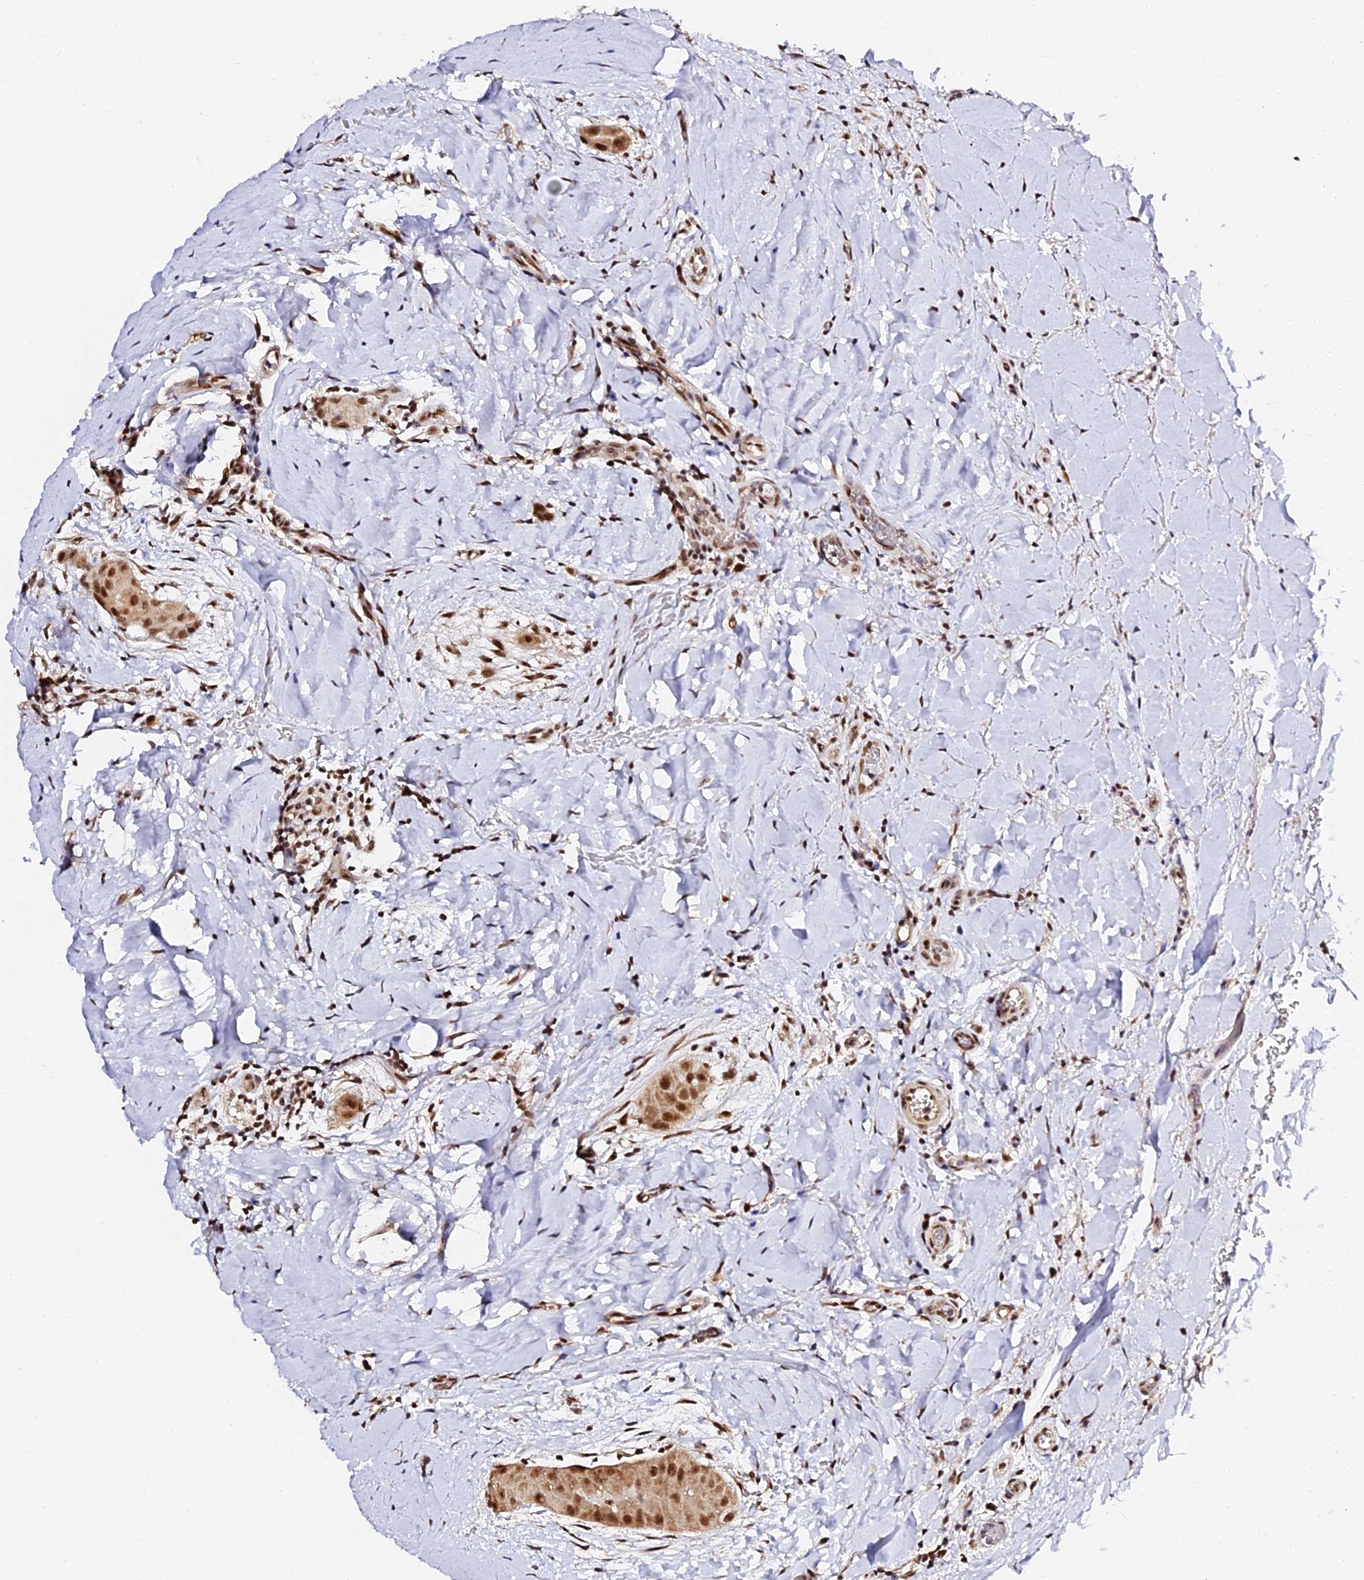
{"staining": {"intensity": "moderate", "quantity": ">75%", "location": "cytoplasmic/membranous,nuclear"}, "tissue": "thyroid cancer", "cell_type": "Tumor cells", "image_type": "cancer", "snomed": [{"axis": "morphology", "description": "Papillary adenocarcinoma, NOS"}, {"axis": "topography", "description": "Thyroid gland"}], "caption": "Brown immunohistochemical staining in thyroid papillary adenocarcinoma demonstrates moderate cytoplasmic/membranous and nuclear expression in about >75% of tumor cells.", "gene": "MCRS1", "patient": {"sex": "male", "age": 33}}